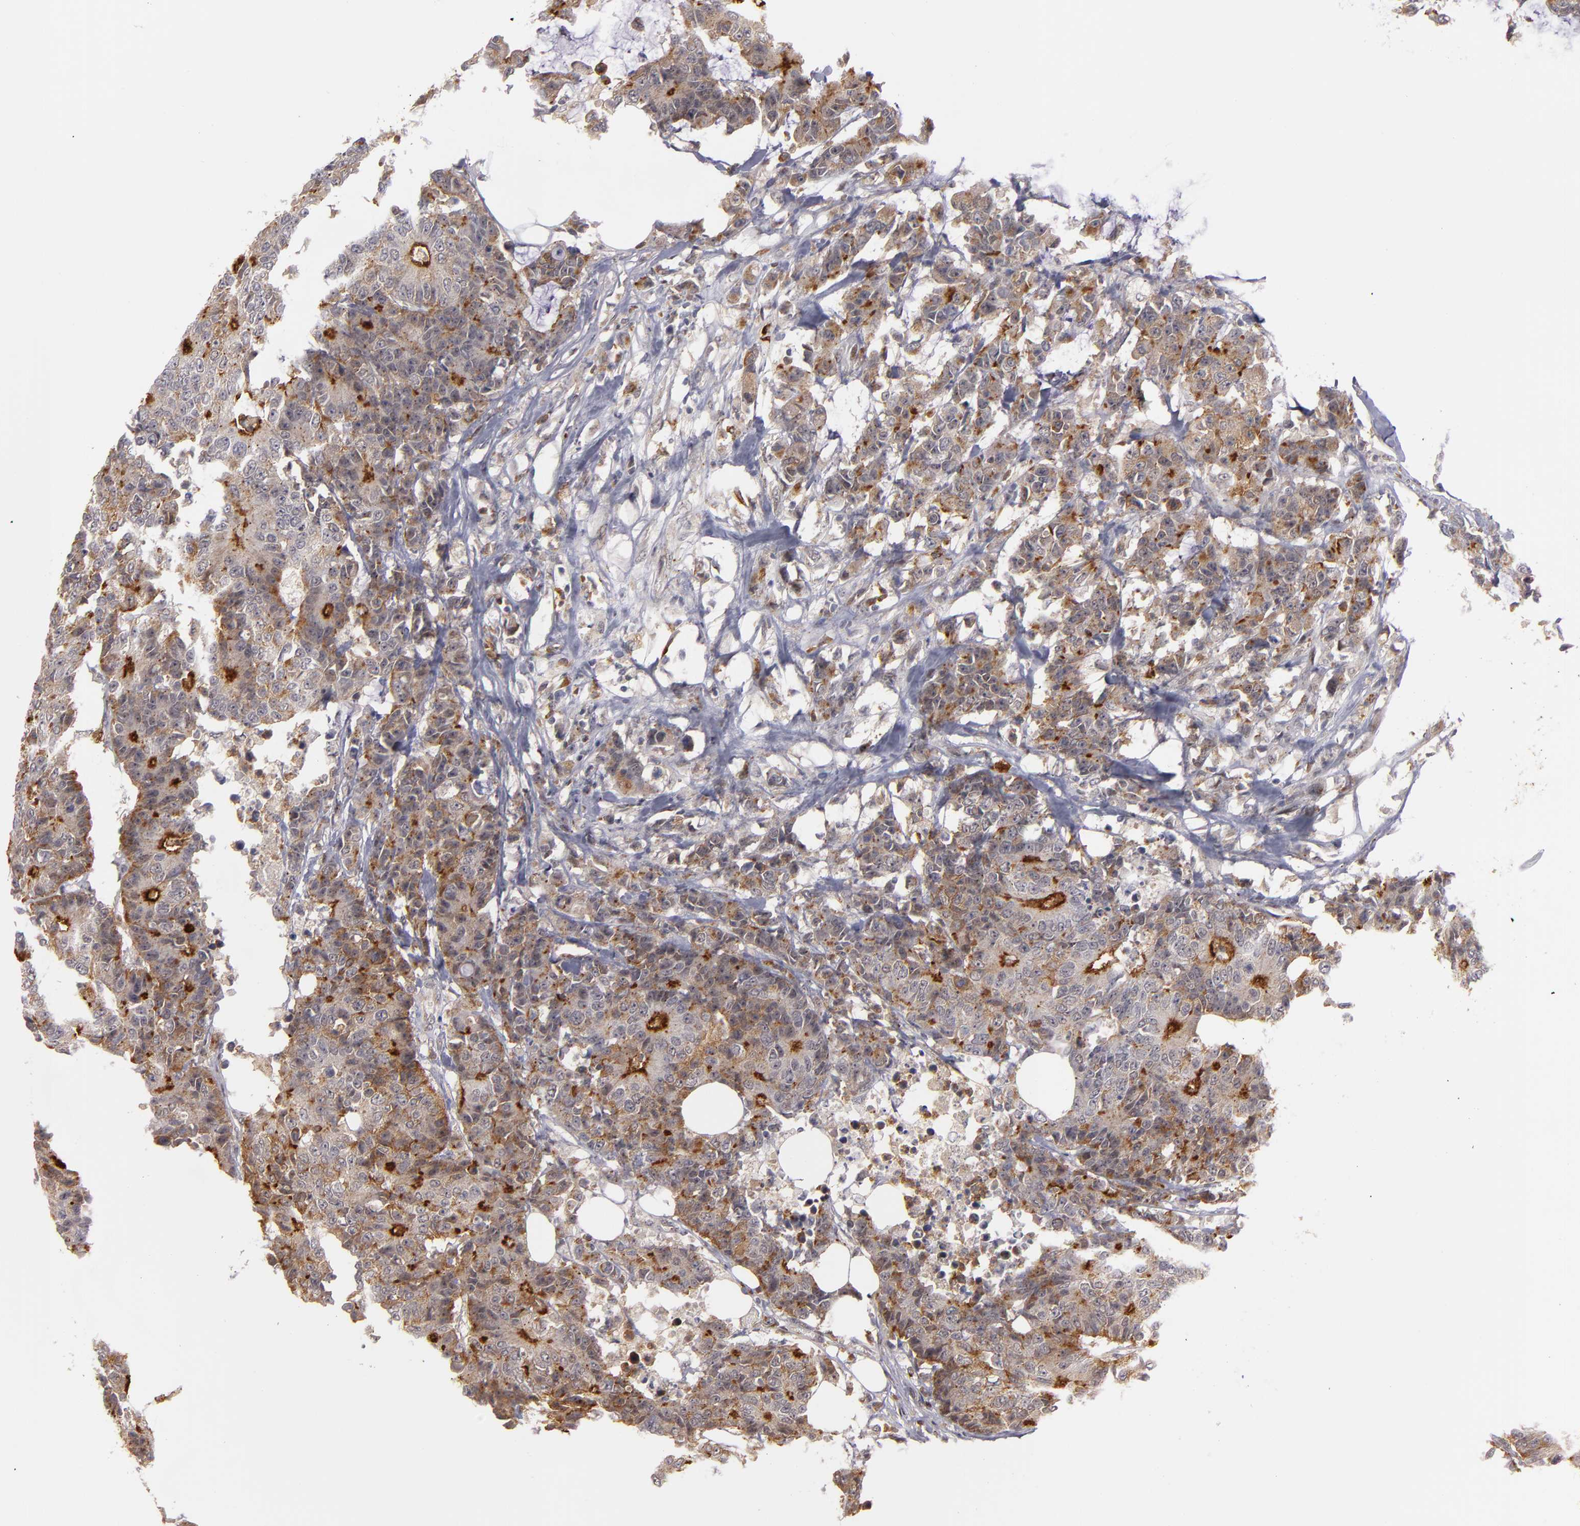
{"staining": {"intensity": "moderate", "quantity": ">75%", "location": "cytoplasmic/membranous"}, "tissue": "colorectal cancer", "cell_type": "Tumor cells", "image_type": "cancer", "snomed": [{"axis": "morphology", "description": "Adenocarcinoma, NOS"}, {"axis": "topography", "description": "Colon"}], "caption": "A brown stain labels moderate cytoplasmic/membranous positivity of a protein in human colorectal cancer (adenocarcinoma) tumor cells.", "gene": "STX3", "patient": {"sex": "female", "age": 86}}